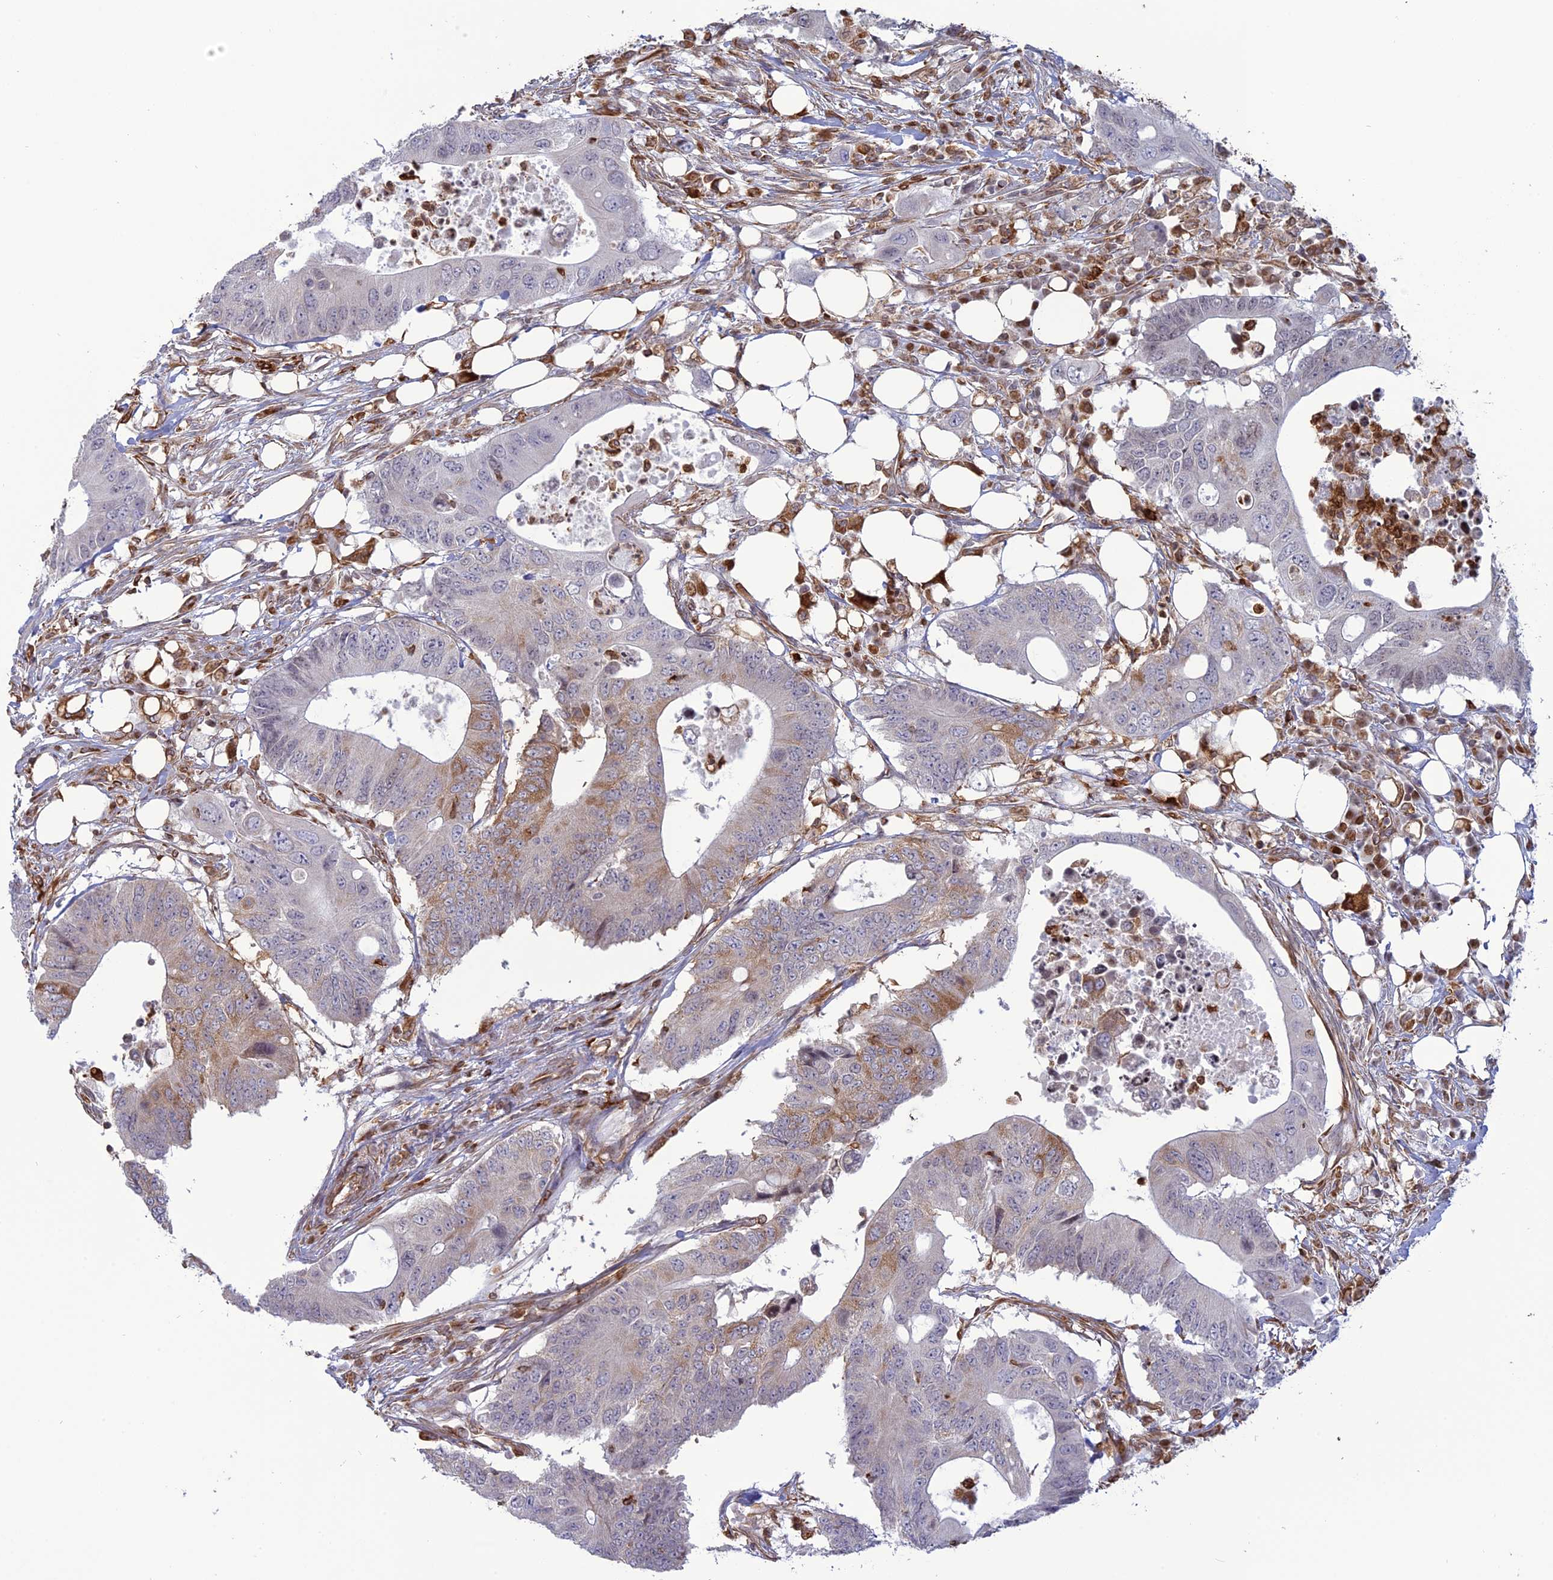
{"staining": {"intensity": "moderate", "quantity": "<25%", "location": "cytoplasmic/membranous"}, "tissue": "colorectal cancer", "cell_type": "Tumor cells", "image_type": "cancer", "snomed": [{"axis": "morphology", "description": "Adenocarcinoma, NOS"}, {"axis": "topography", "description": "Colon"}], "caption": "The immunohistochemical stain highlights moderate cytoplasmic/membranous staining in tumor cells of colorectal adenocarcinoma tissue. (DAB (3,3'-diaminobenzidine) = brown stain, brightfield microscopy at high magnification).", "gene": "APOBR", "patient": {"sex": "male", "age": 71}}